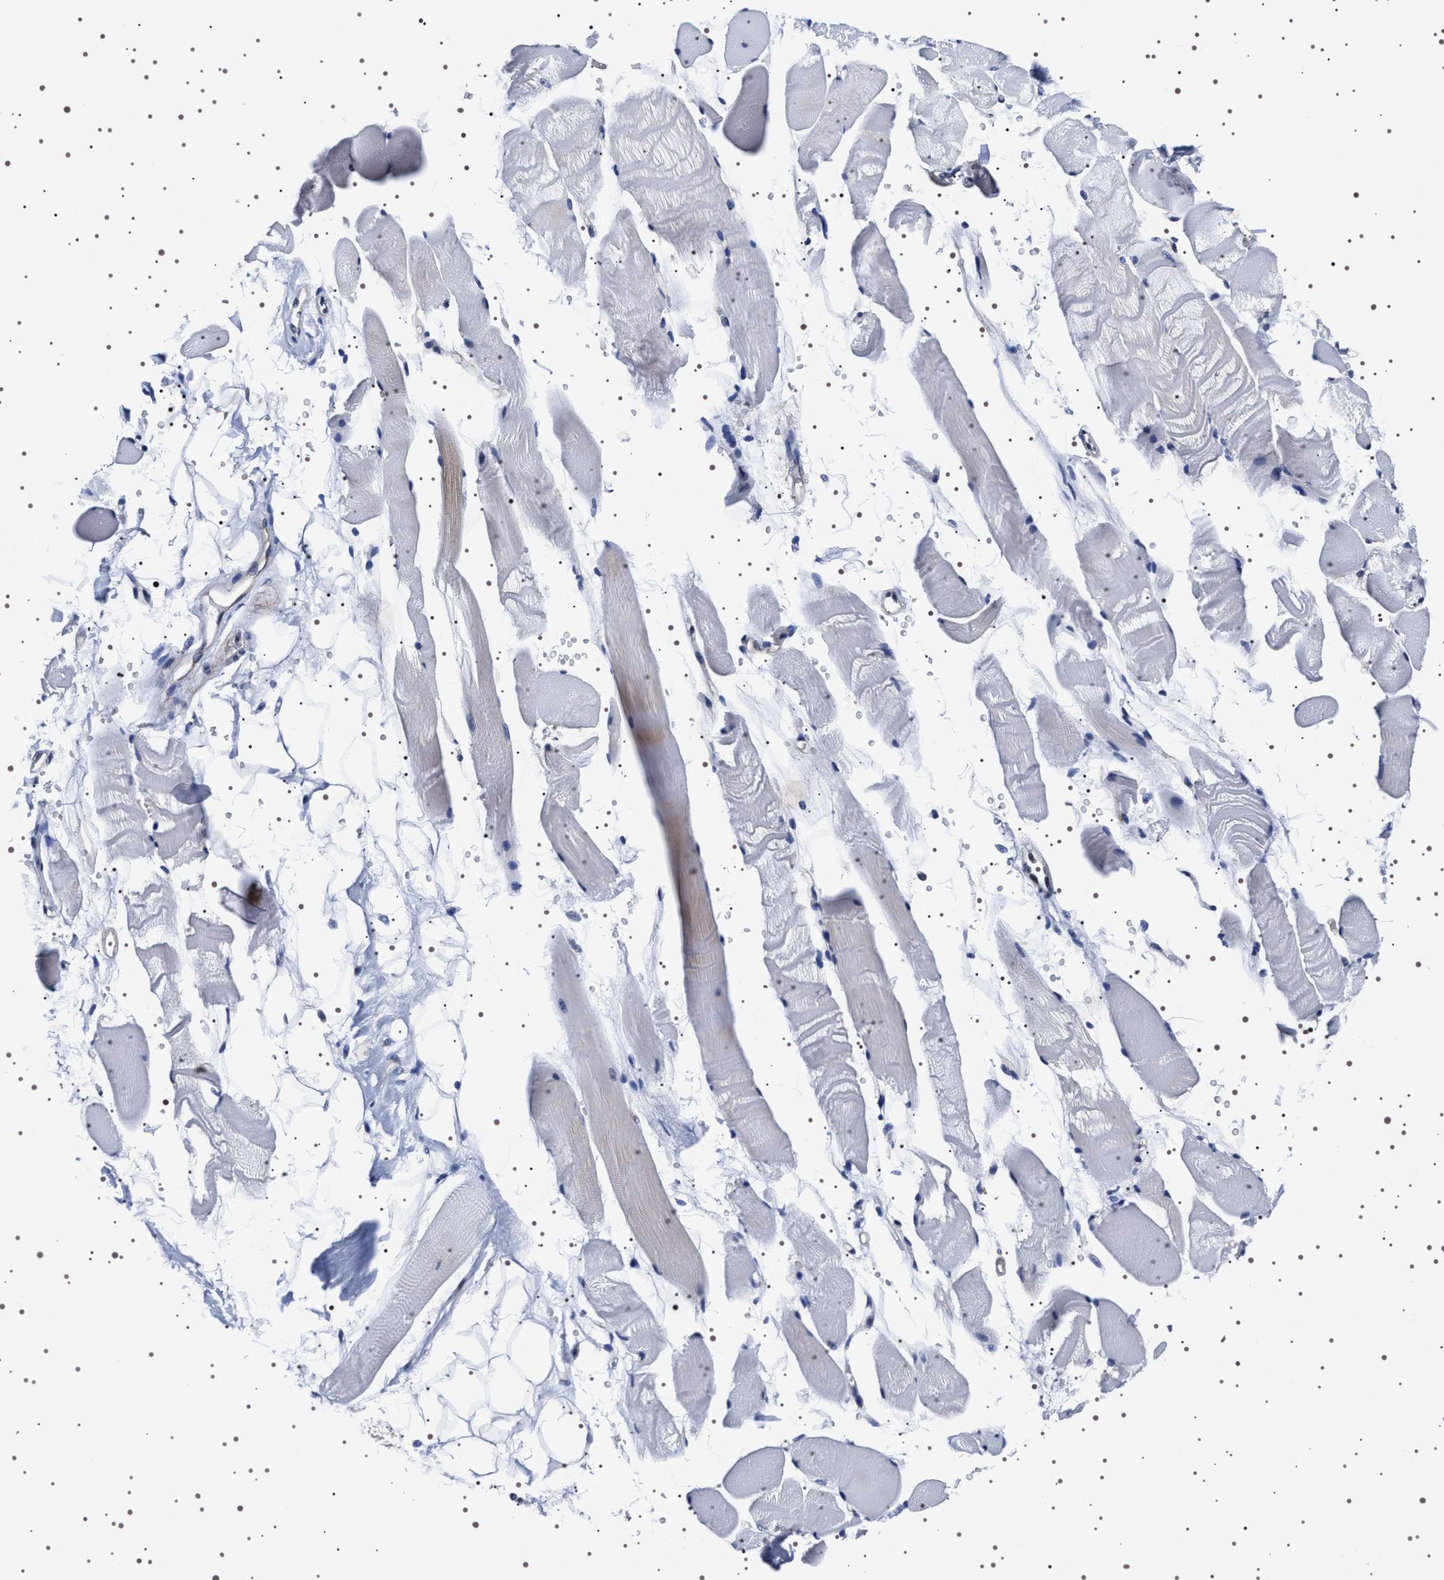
{"staining": {"intensity": "weak", "quantity": "<25%", "location": "cytoplasmic/membranous"}, "tissue": "skeletal muscle", "cell_type": "Myocytes", "image_type": "normal", "snomed": [{"axis": "morphology", "description": "Normal tissue, NOS"}, {"axis": "topography", "description": "Skeletal muscle"}, {"axis": "topography", "description": "Peripheral nerve tissue"}], "caption": "An image of skeletal muscle stained for a protein demonstrates no brown staining in myocytes. The staining is performed using DAB (3,3'-diaminobenzidine) brown chromogen with nuclei counter-stained in using hematoxylin.", "gene": "DARS1", "patient": {"sex": "female", "age": 84}}